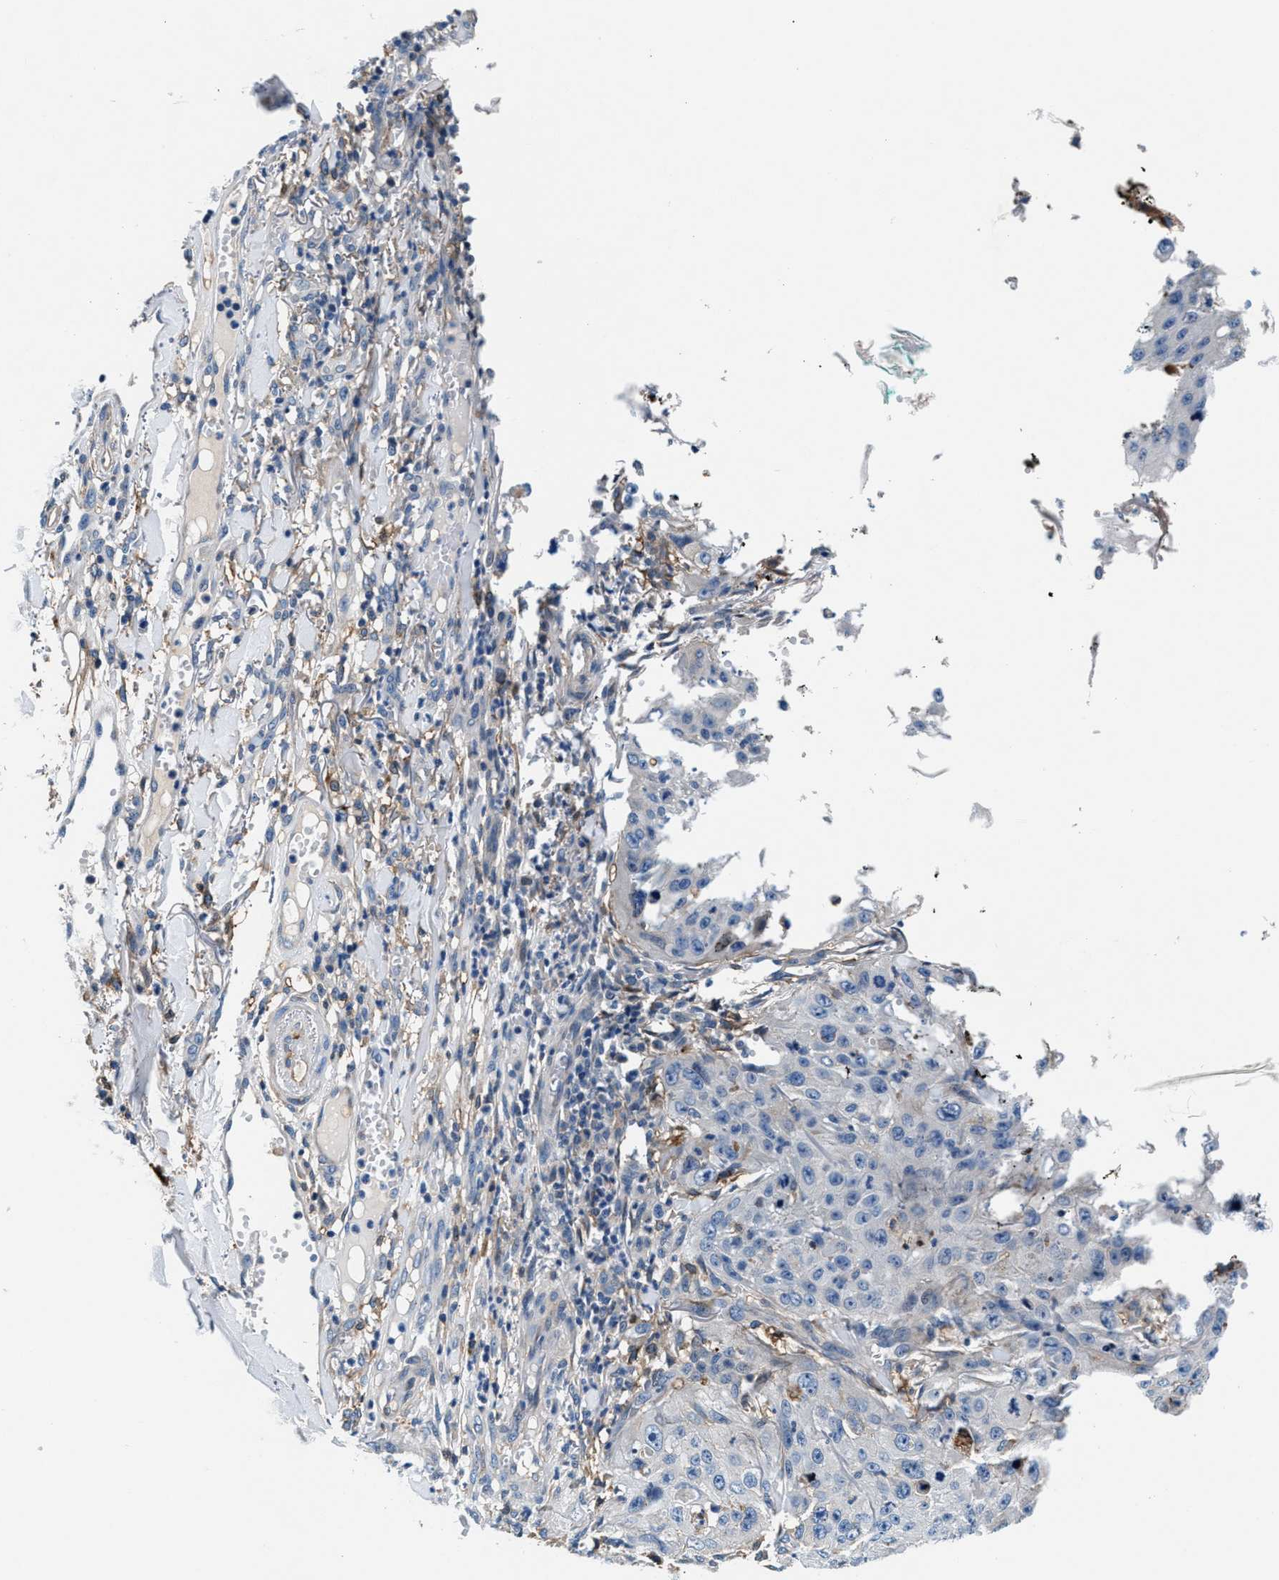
{"staining": {"intensity": "negative", "quantity": "none", "location": "none"}, "tissue": "skin cancer", "cell_type": "Tumor cells", "image_type": "cancer", "snomed": [{"axis": "morphology", "description": "Squamous cell carcinoma, NOS"}, {"axis": "topography", "description": "Skin"}], "caption": "Micrograph shows no significant protein staining in tumor cells of squamous cell carcinoma (skin).", "gene": "SLFN11", "patient": {"sex": "female", "age": 80}}